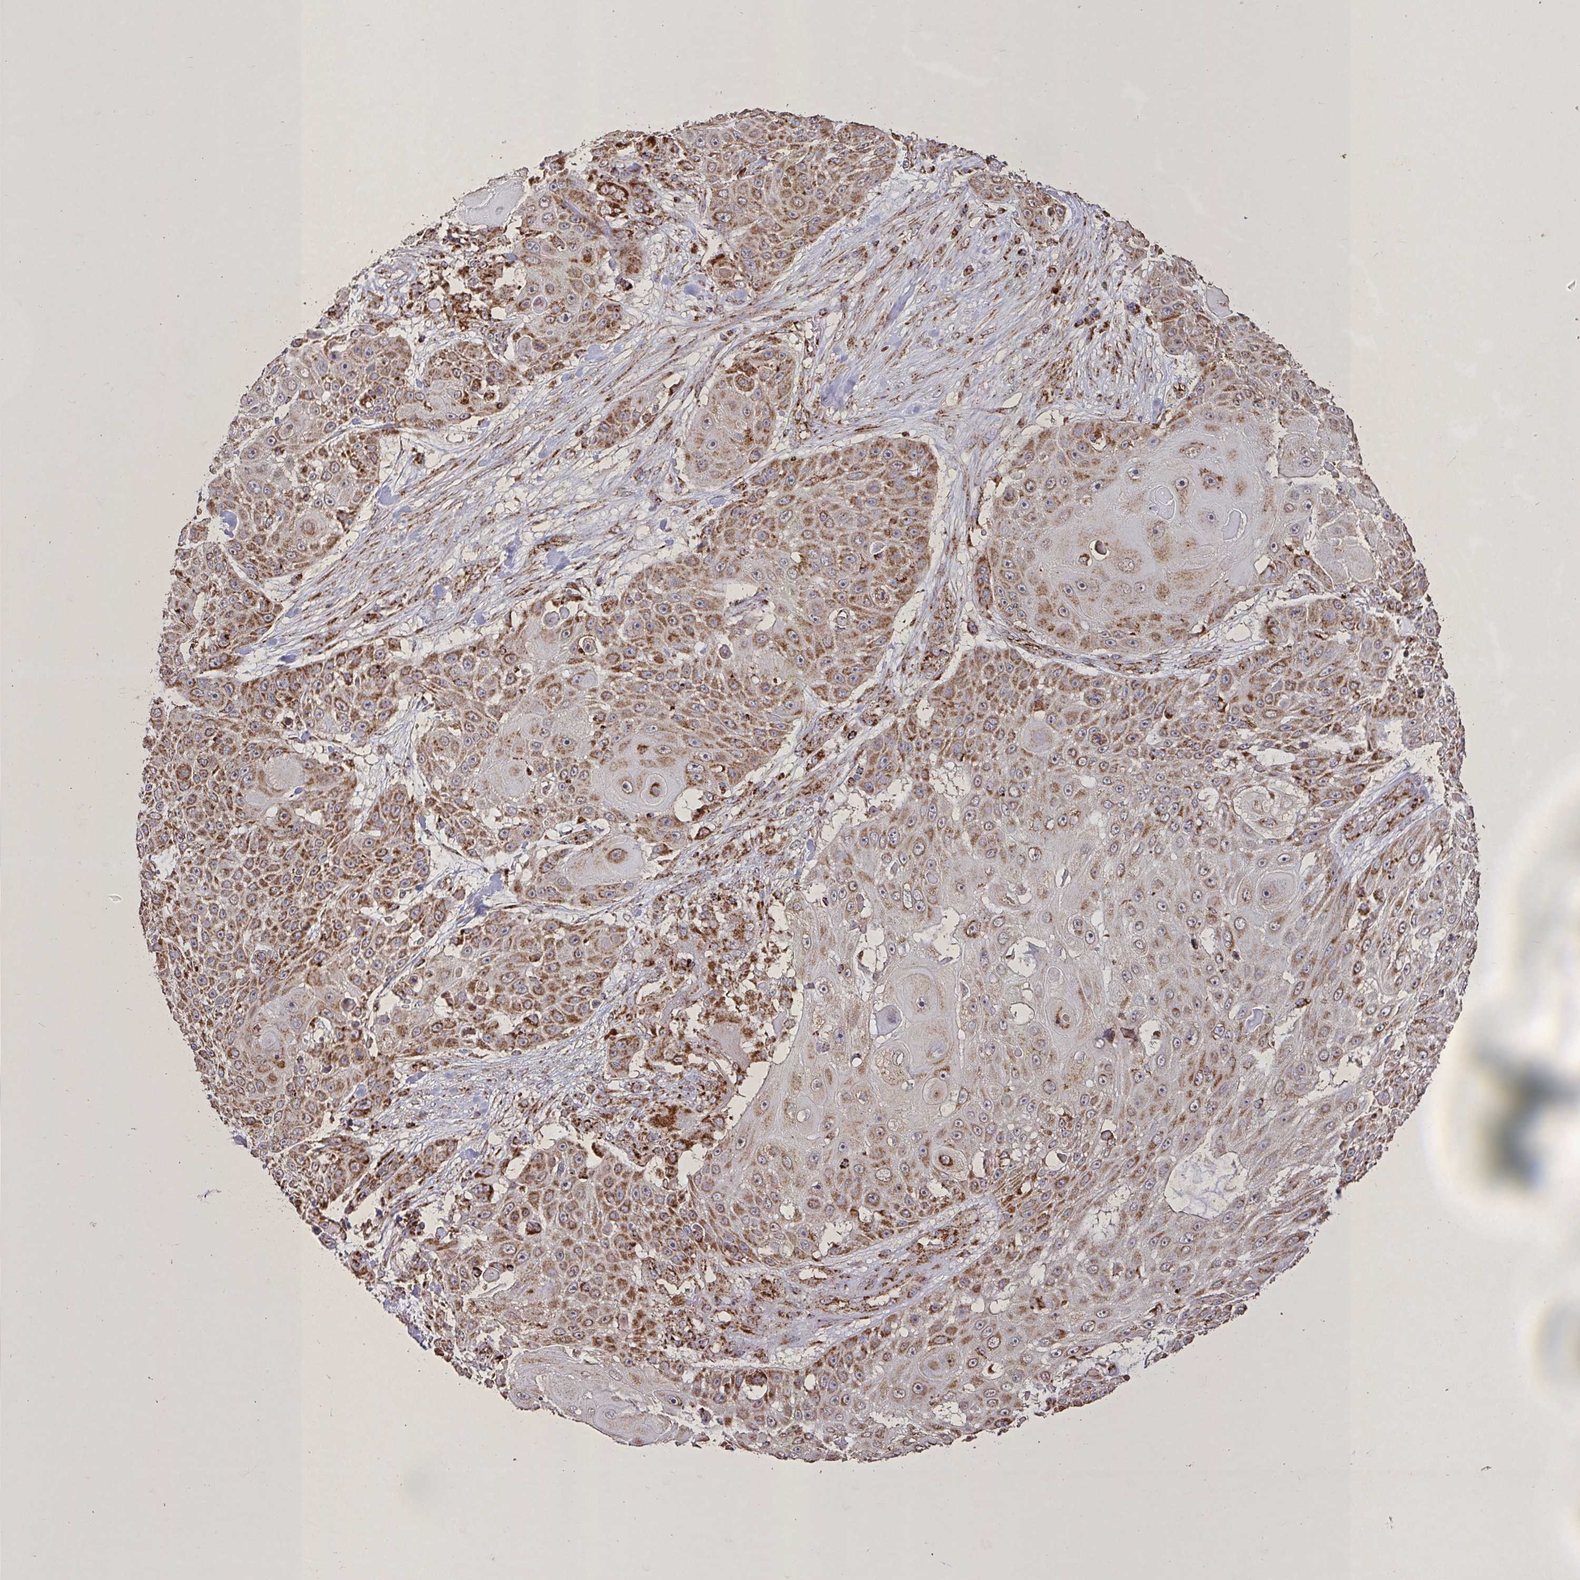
{"staining": {"intensity": "moderate", "quantity": ">75%", "location": "cytoplasmic/membranous"}, "tissue": "skin cancer", "cell_type": "Tumor cells", "image_type": "cancer", "snomed": [{"axis": "morphology", "description": "Squamous cell carcinoma, NOS"}, {"axis": "topography", "description": "Skin"}], "caption": "Immunohistochemistry (IHC) (DAB) staining of human skin cancer displays moderate cytoplasmic/membranous protein staining in about >75% of tumor cells.", "gene": "AGK", "patient": {"sex": "female", "age": 86}}